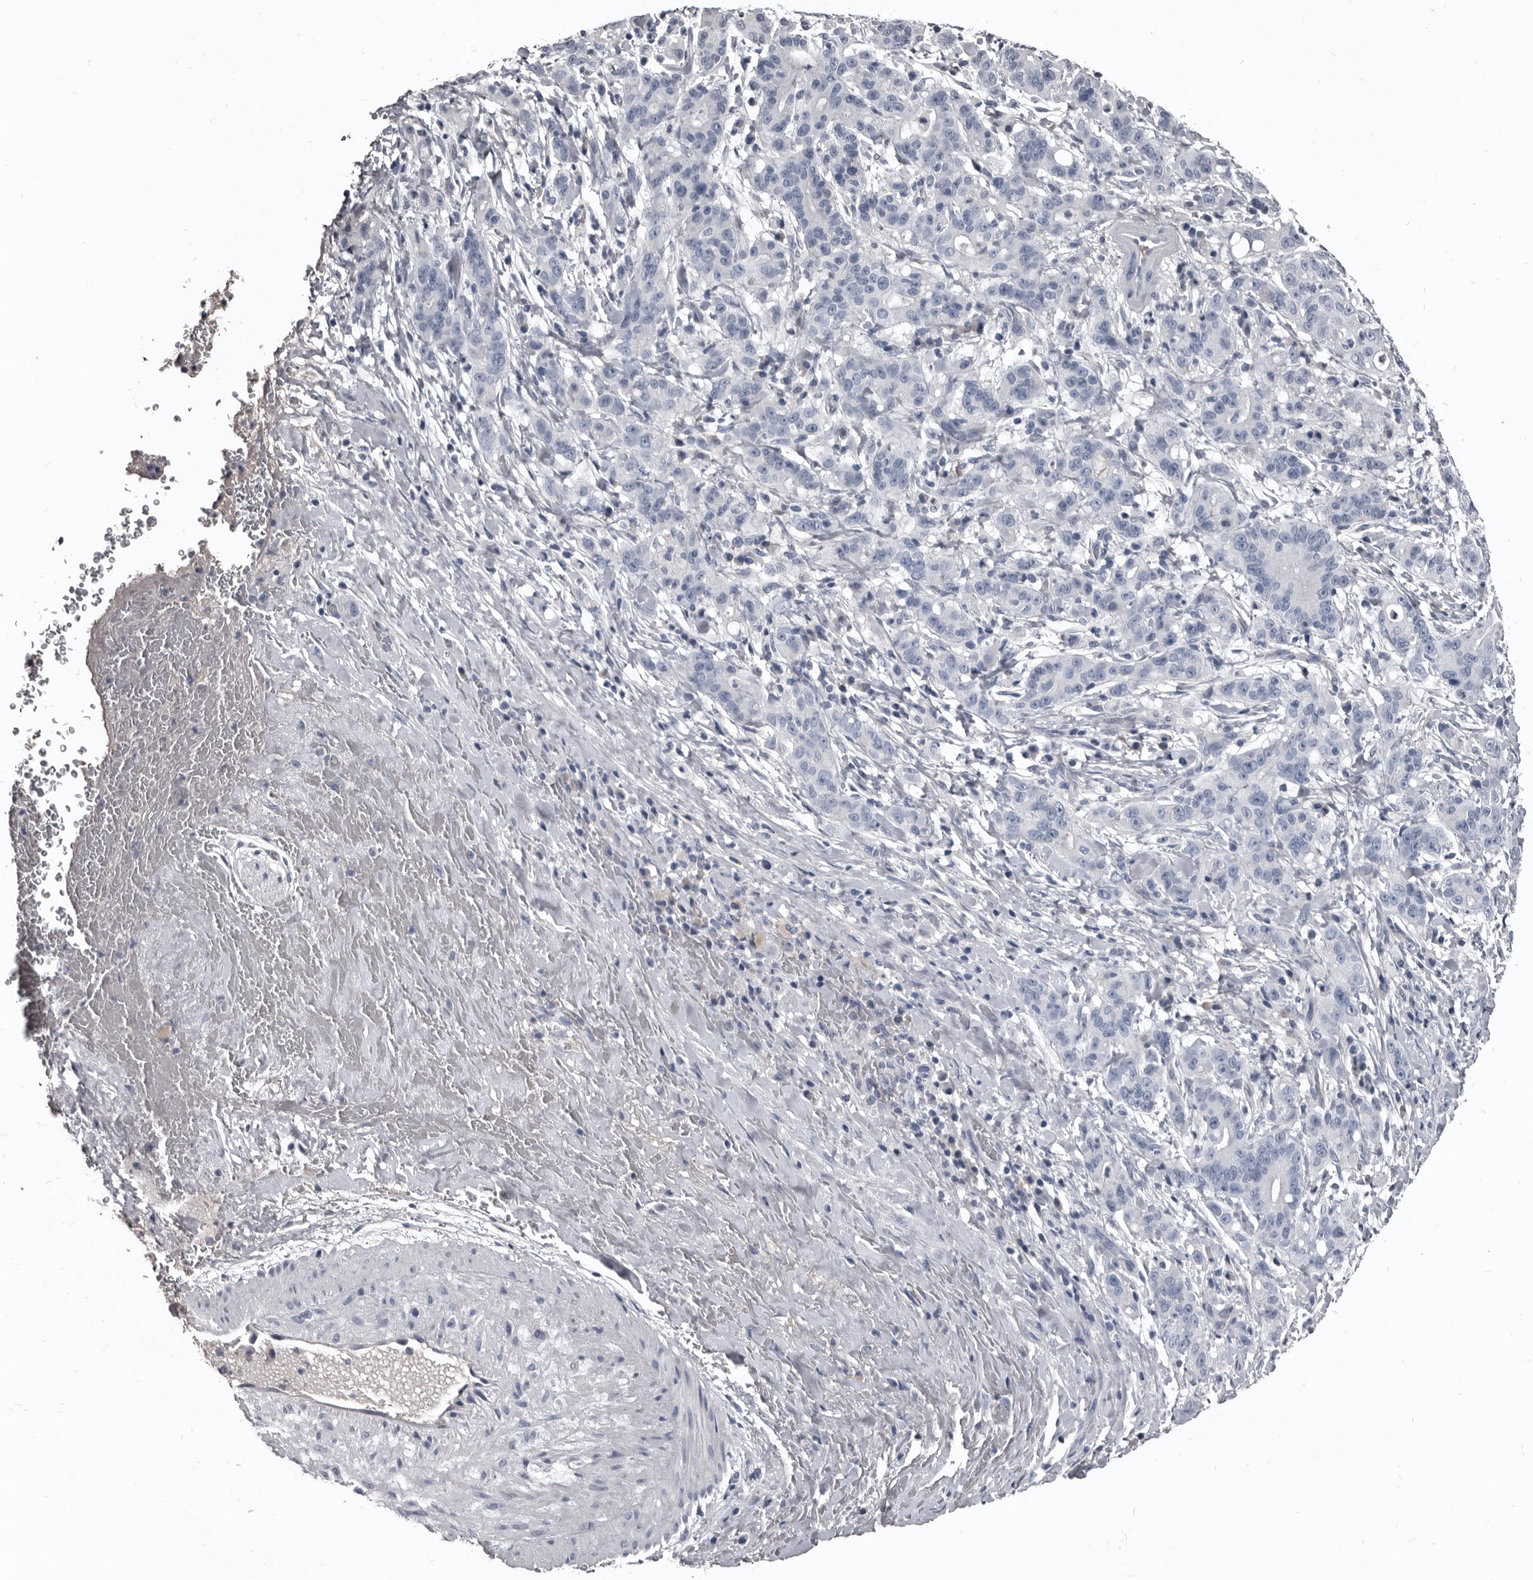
{"staining": {"intensity": "negative", "quantity": "none", "location": "none"}, "tissue": "liver cancer", "cell_type": "Tumor cells", "image_type": "cancer", "snomed": [{"axis": "morphology", "description": "Cholangiocarcinoma"}, {"axis": "topography", "description": "Liver"}], "caption": "The photomicrograph reveals no significant staining in tumor cells of cholangiocarcinoma (liver).", "gene": "GREB1", "patient": {"sex": "female", "age": 38}}